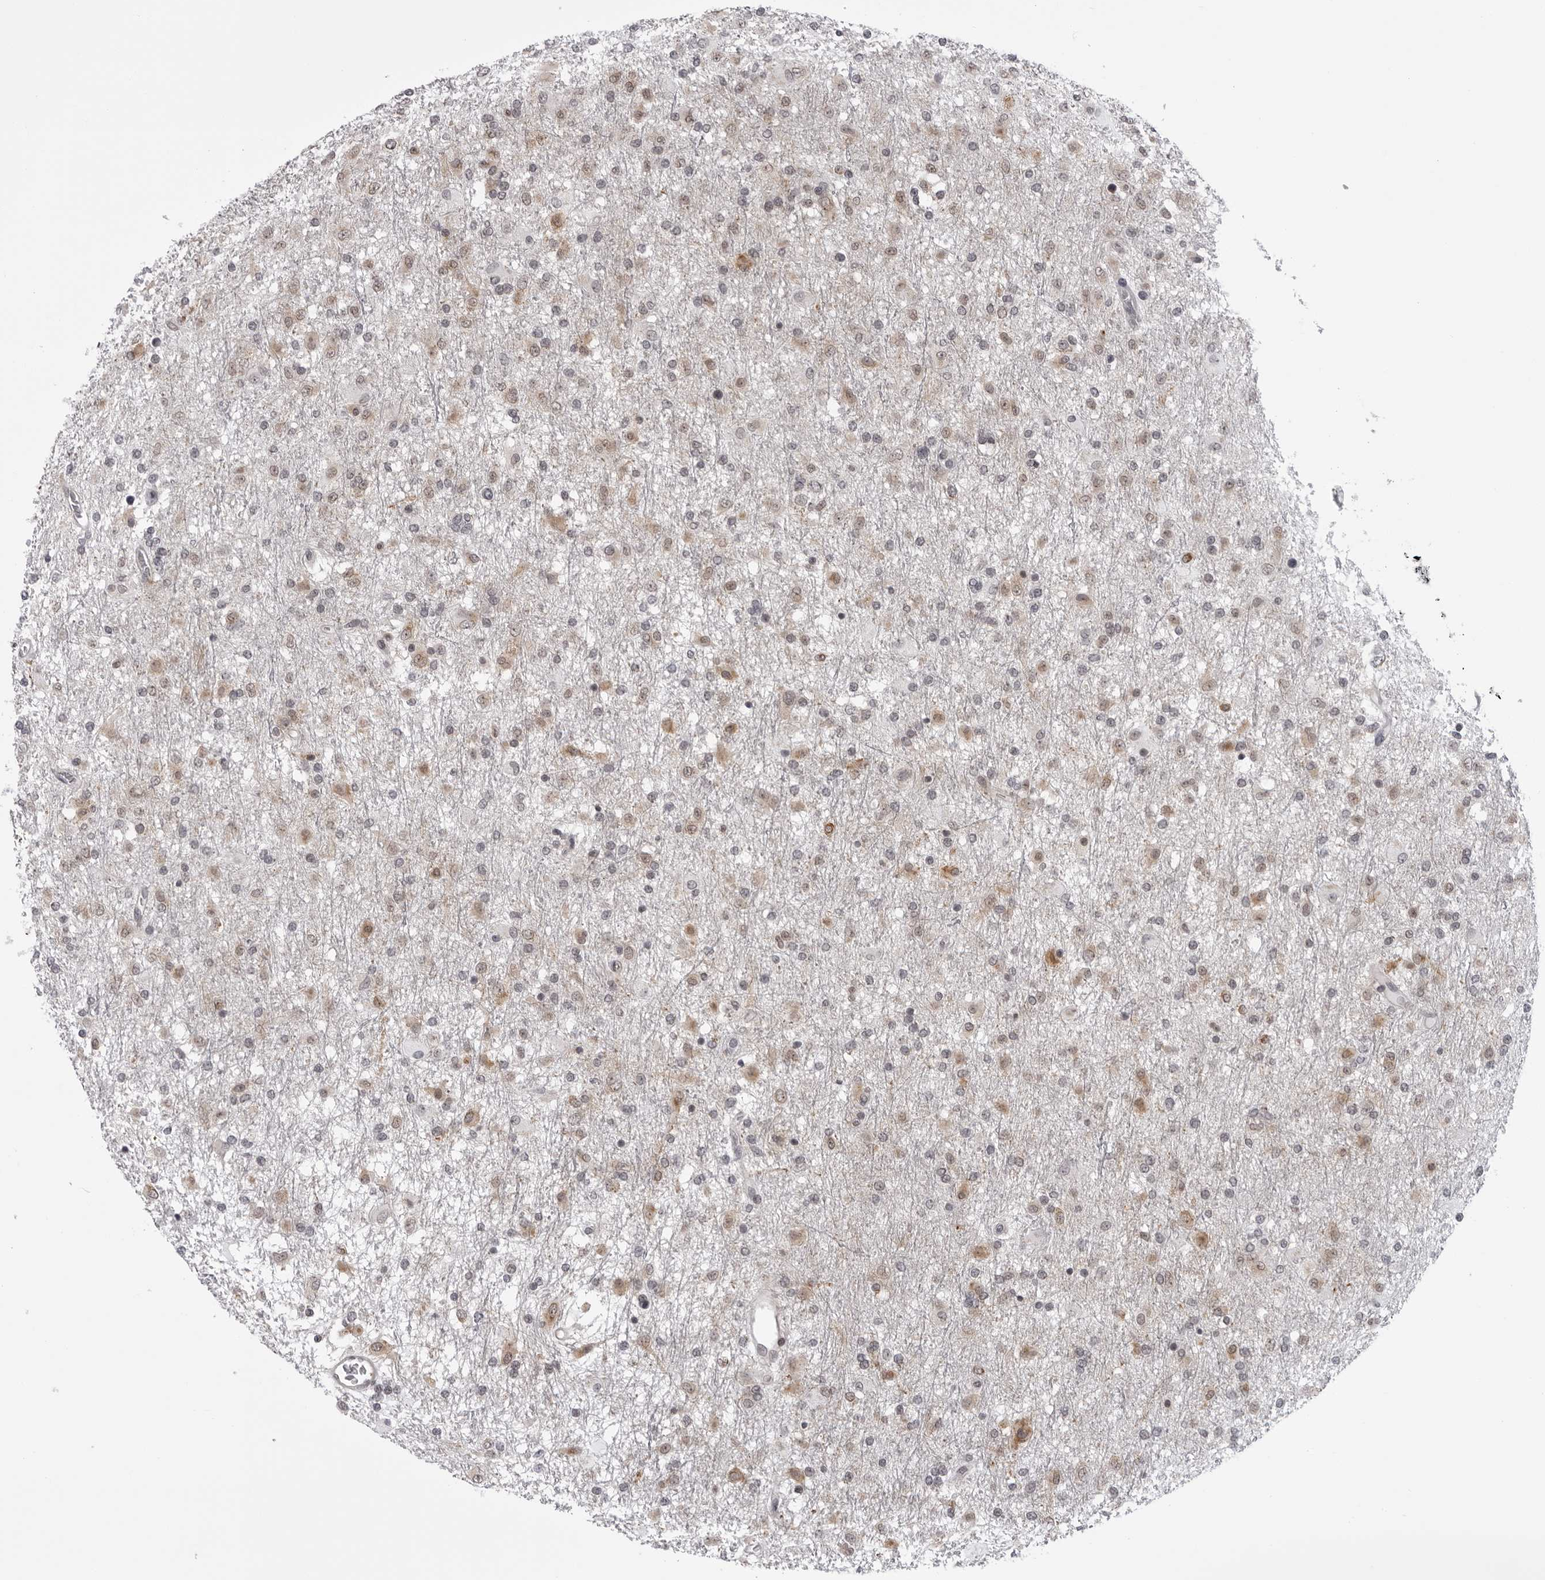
{"staining": {"intensity": "weak", "quantity": "25%-75%", "location": "cytoplasmic/membranous,nuclear"}, "tissue": "glioma", "cell_type": "Tumor cells", "image_type": "cancer", "snomed": [{"axis": "morphology", "description": "Glioma, malignant, Low grade"}, {"axis": "topography", "description": "Brain"}], "caption": "Immunohistochemistry staining of glioma, which demonstrates low levels of weak cytoplasmic/membranous and nuclear staining in approximately 25%-75% of tumor cells indicating weak cytoplasmic/membranous and nuclear protein positivity. The staining was performed using DAB (3,3'-diaminobenzidine) (brown) for protein detection and nuclei were counterstained in hematoxylin (blue).", "gene": "GCSAML", "patient": {"sex": "male", "age": 65}}